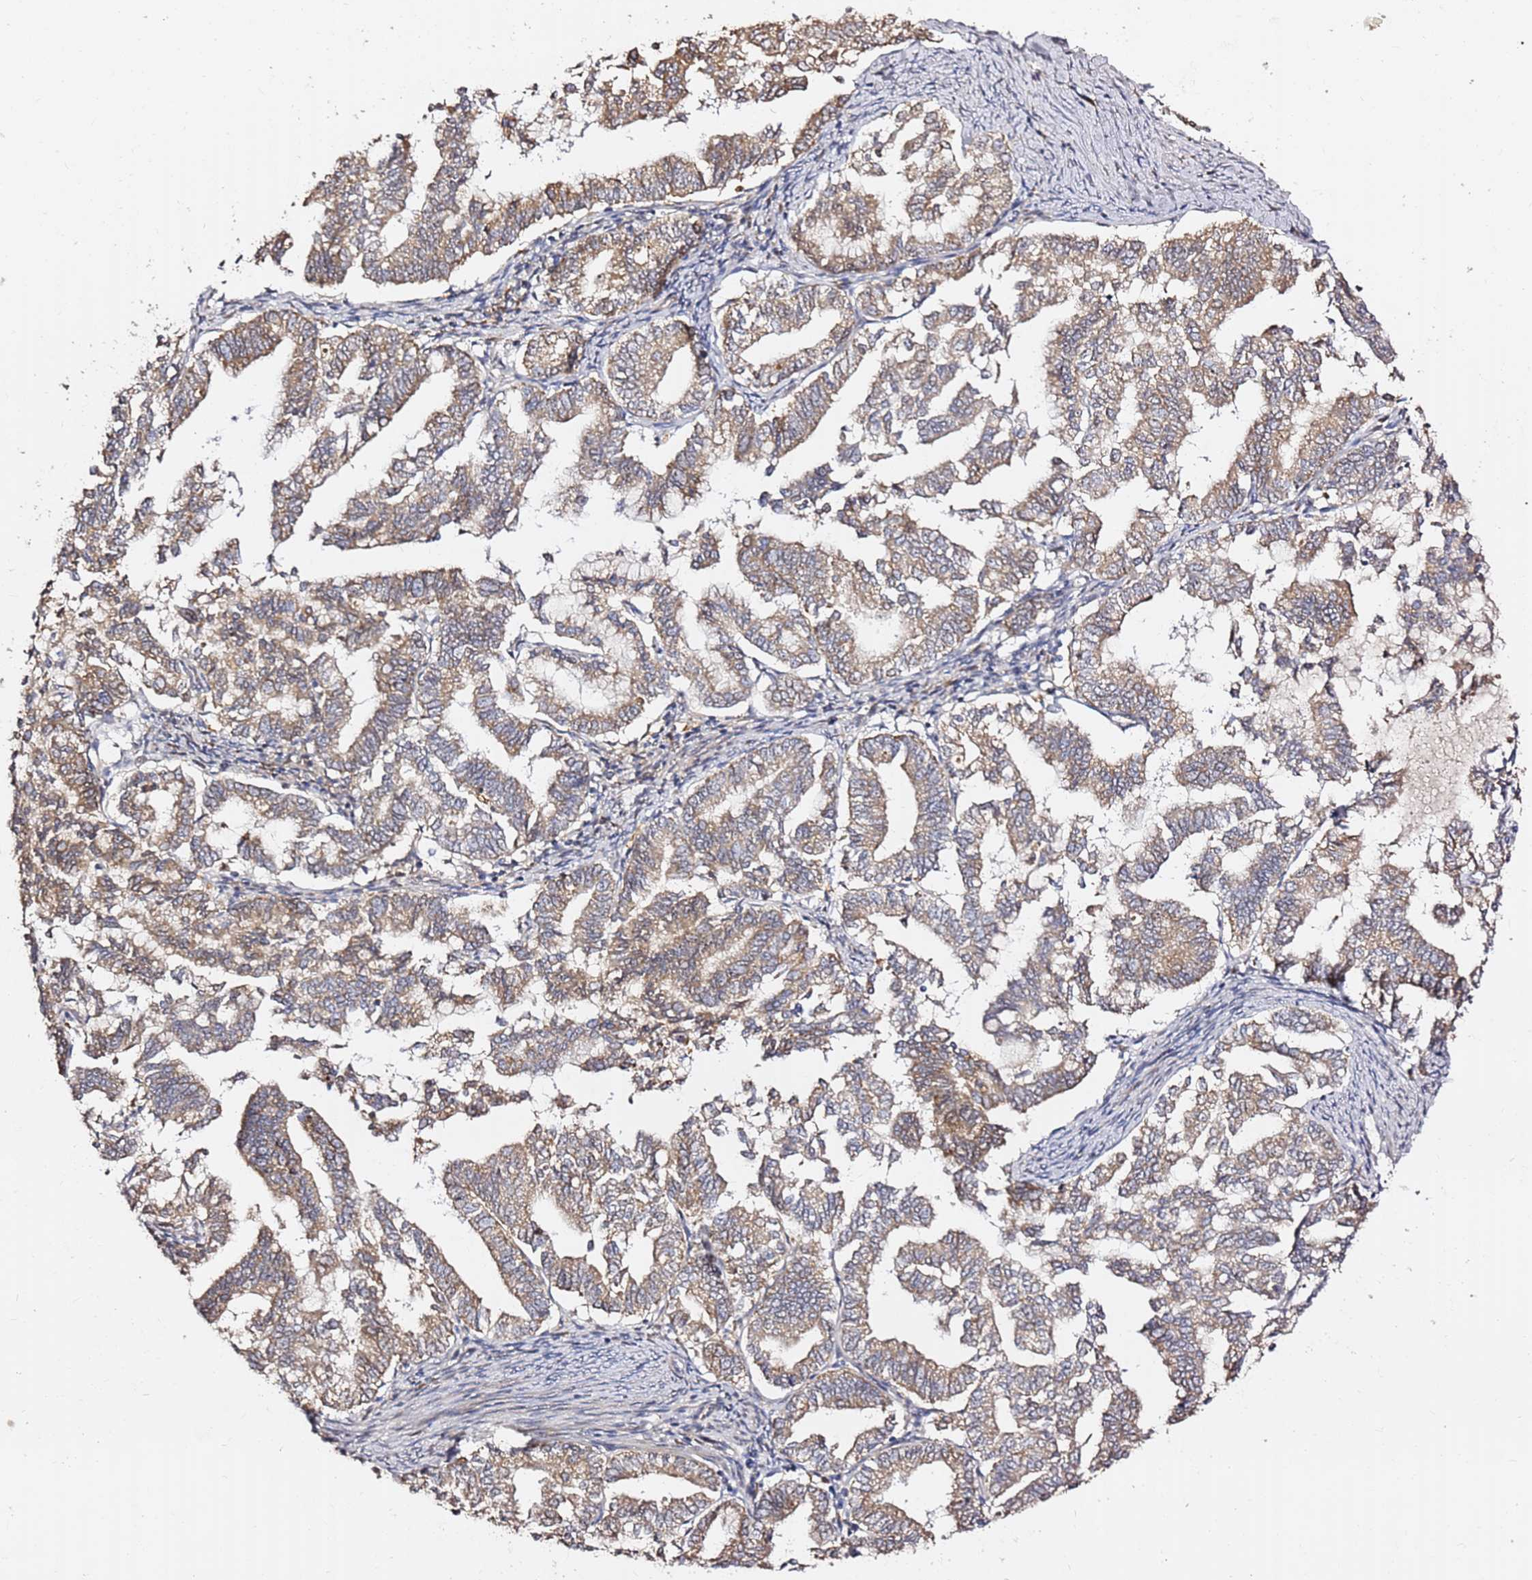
{"staining": {"intensity": "moderate", "quantity": ">75%", "location": "cytoplasmic/membranous"}, "tissue": "endometrial cancer", "cell_type": "Tumor cells", "image_type": "cancer", "snomed": [{"axis": "morphology", "description": "Adenocarcinoma, NOS"}, {"axis": "topography", "description": "Endometrium"}], "caption": "Adenocarcinoma (endometrial) stained with a brown dye reveals moderate cytoplasmic/membranous positive expression in approximately >75% of tumor cells.", "gene": "KIF25", "patient": {"sex": "female", "age": 79}}